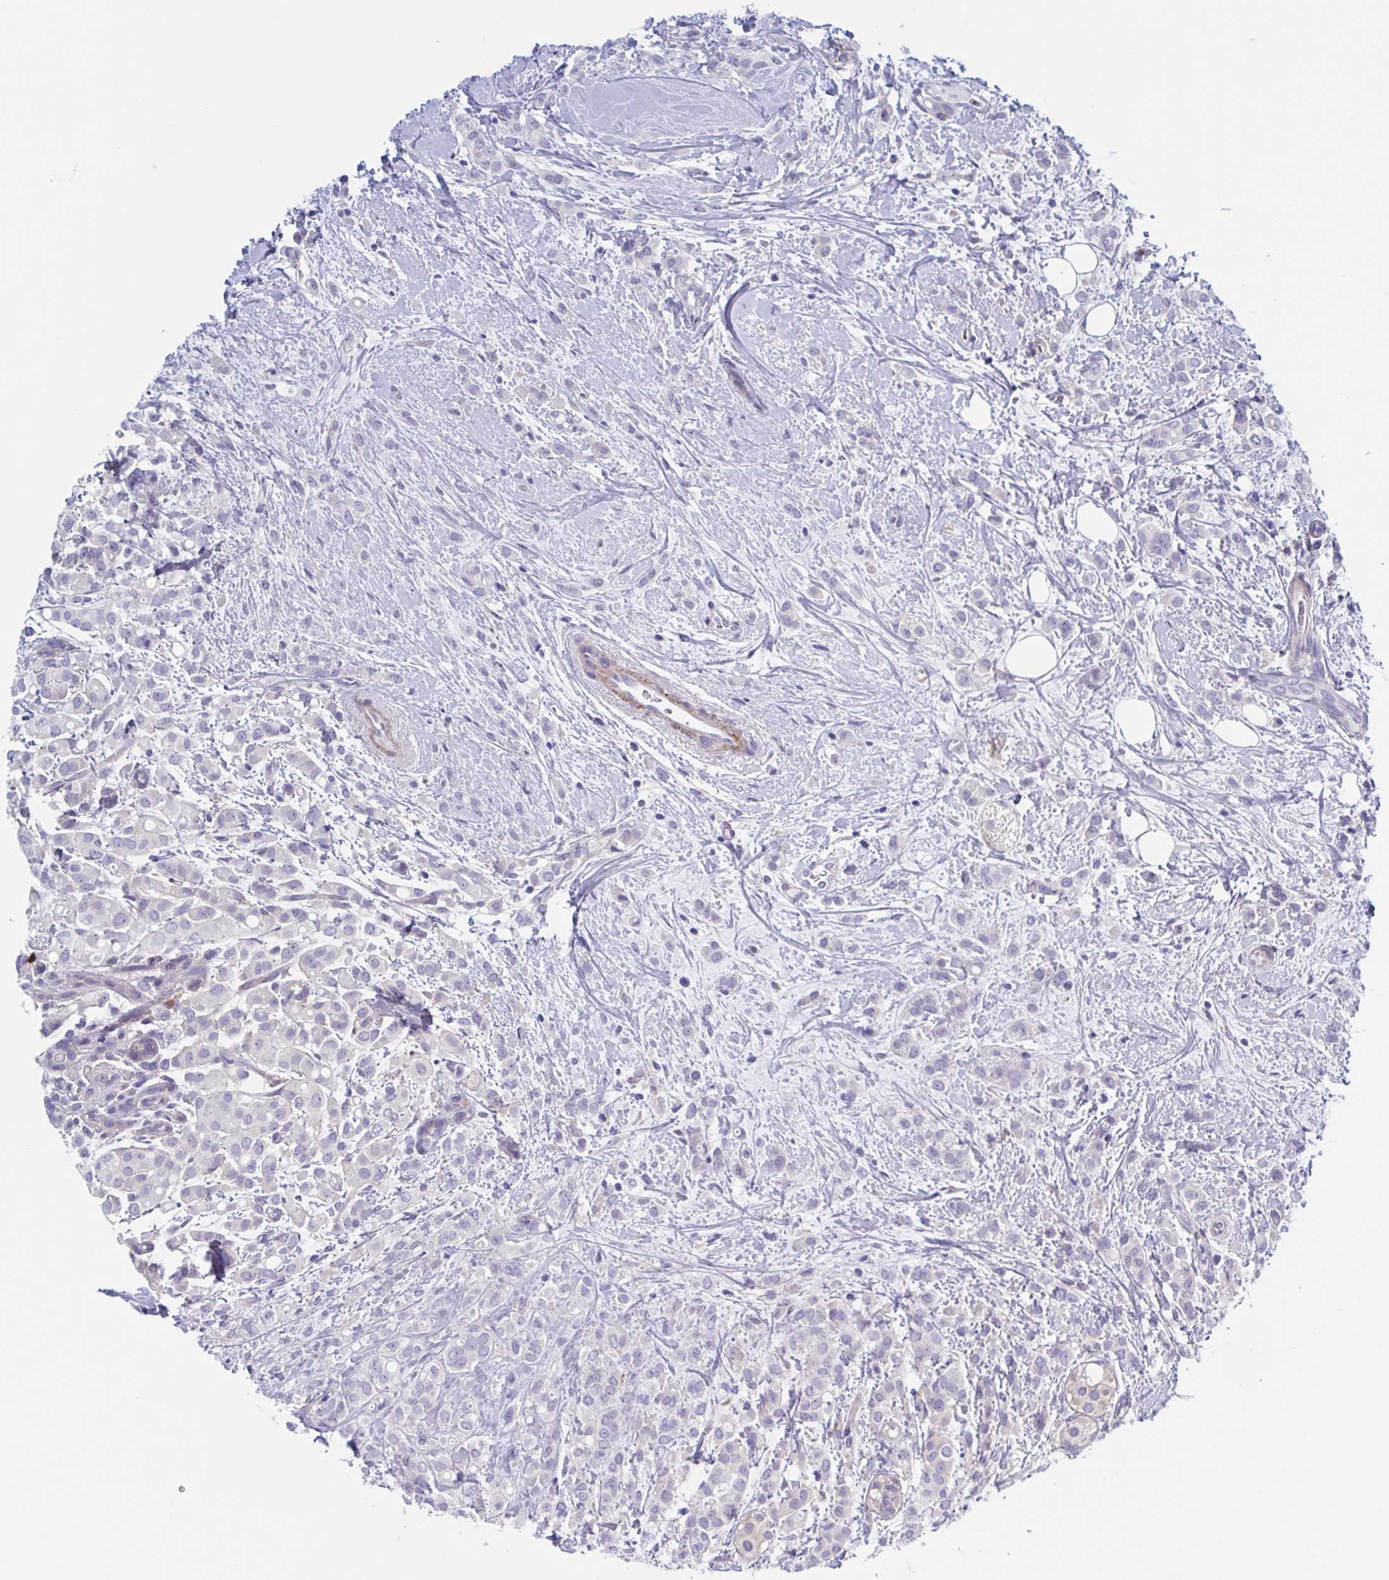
{"staining": {"intensity": "negative", "quantity": "none", "location": "none"}, "tissue": "breast cancer", "cell_type": "Tumor cells", "image_type": "cancer", "snomed": [{"axis": "morphology", "description": "Lobular carcinoma"}, {"axis": "topography", "description": "Breast"}], "caption": "High magnification brightfield microscopy of breast cancer (lobular carcinoma) stained with DAB (brown) and counterstained with hematoxylin (blue): tumor cells show no significant expression. (Immunohistochemistry (ihc), brightfield microscopy, high magnification).", "gene": "LPIN3", "patient": {"sex": "female", "age": 68}}